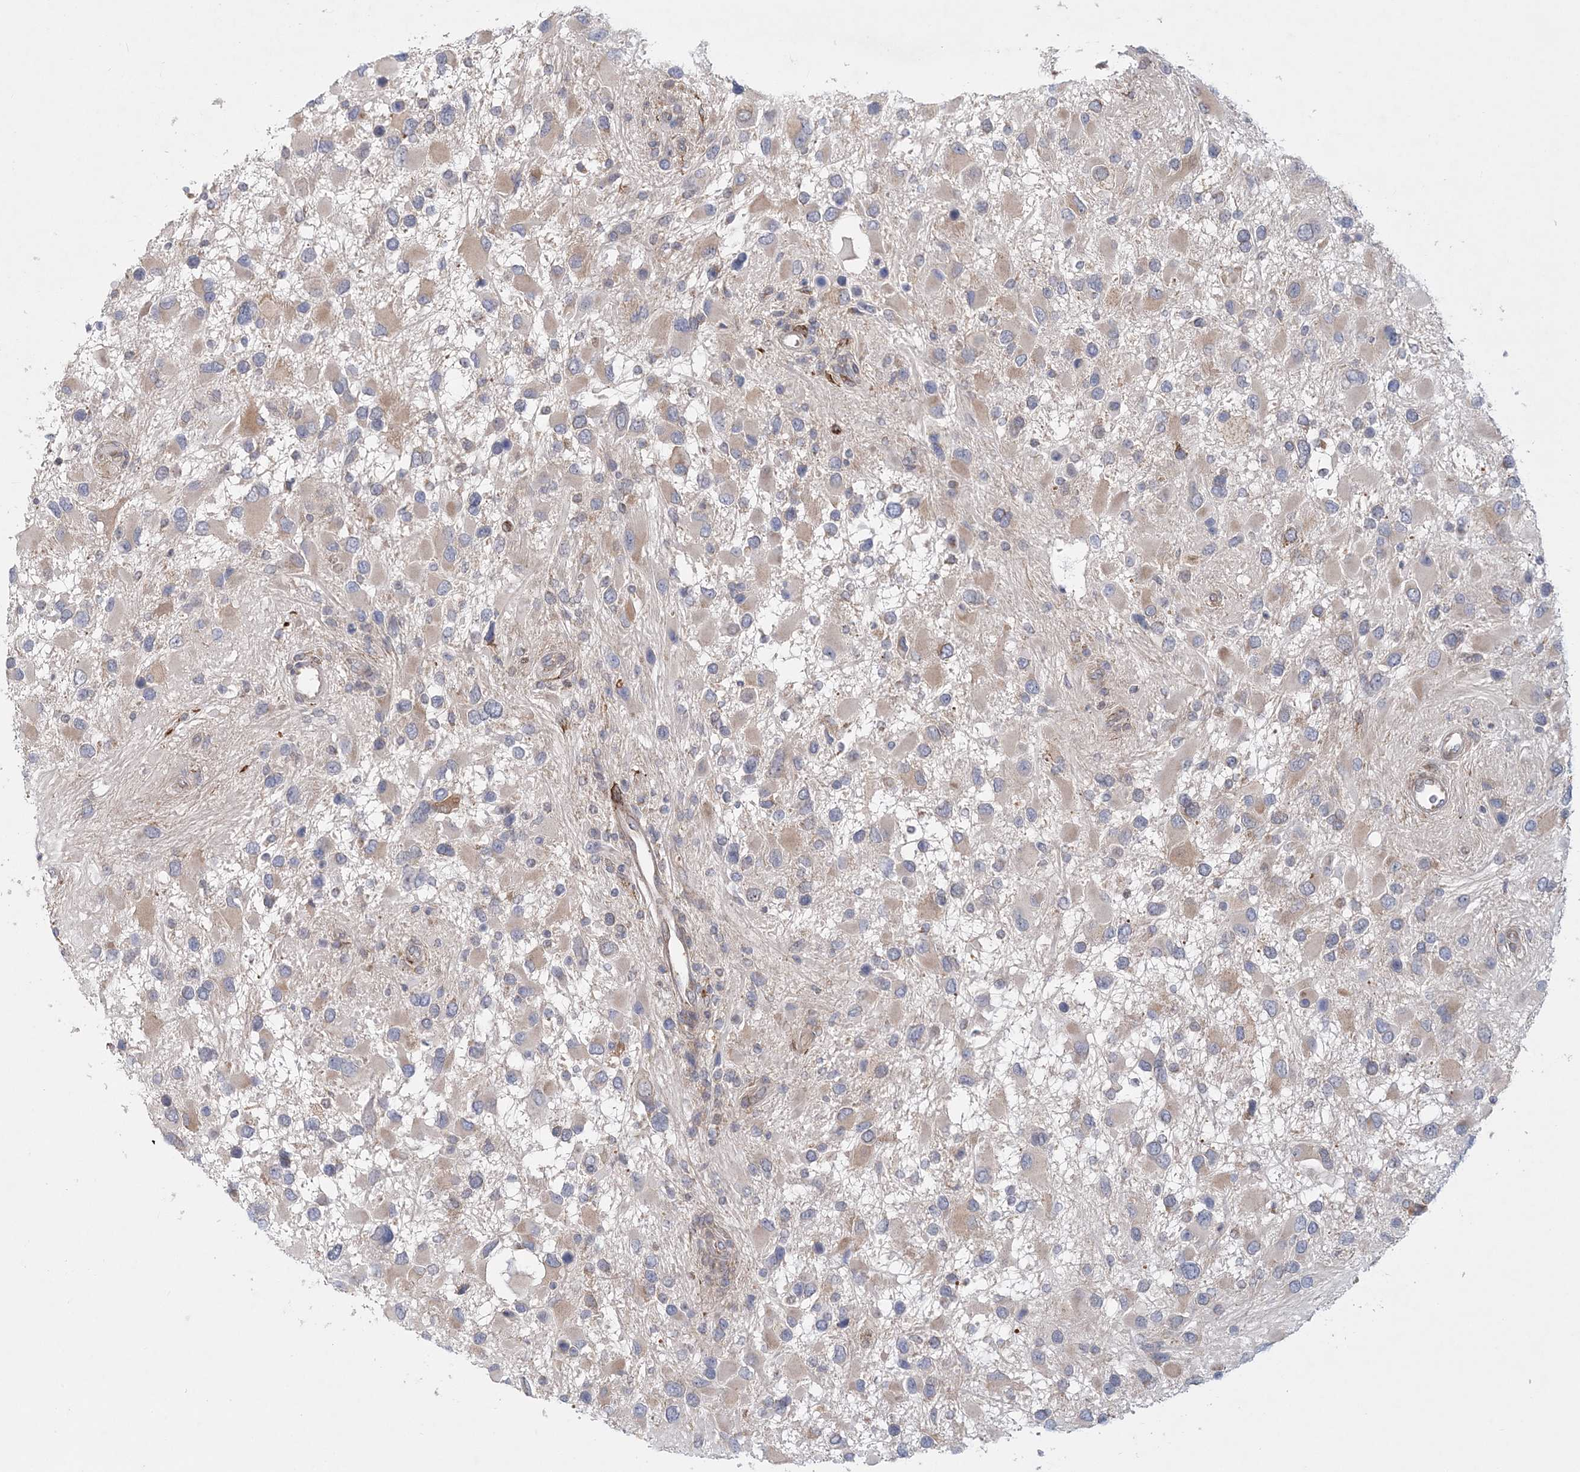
{"staining": {"intensity": "negative", "quantity": "none", "location": "none"}, "tissue": "glioma", "cell_type": "Tumor cells", "image_type": "cancer", "snomed": [{"axis": "morphology", "description": "Glioma, malignant, High grade"}, {"axis": "topography", "description": "Brain"}], "caption": "Histopathology image shows no protein positivity in tumor cells of glioma tissue. Brightfield microscopy of immunohistochemistry stained with DAB (brown) and hematoxylin (blue), captured at high magnification.", "gene": "PCYOX1L", "patient": {"sex": "male", "age": 53}}